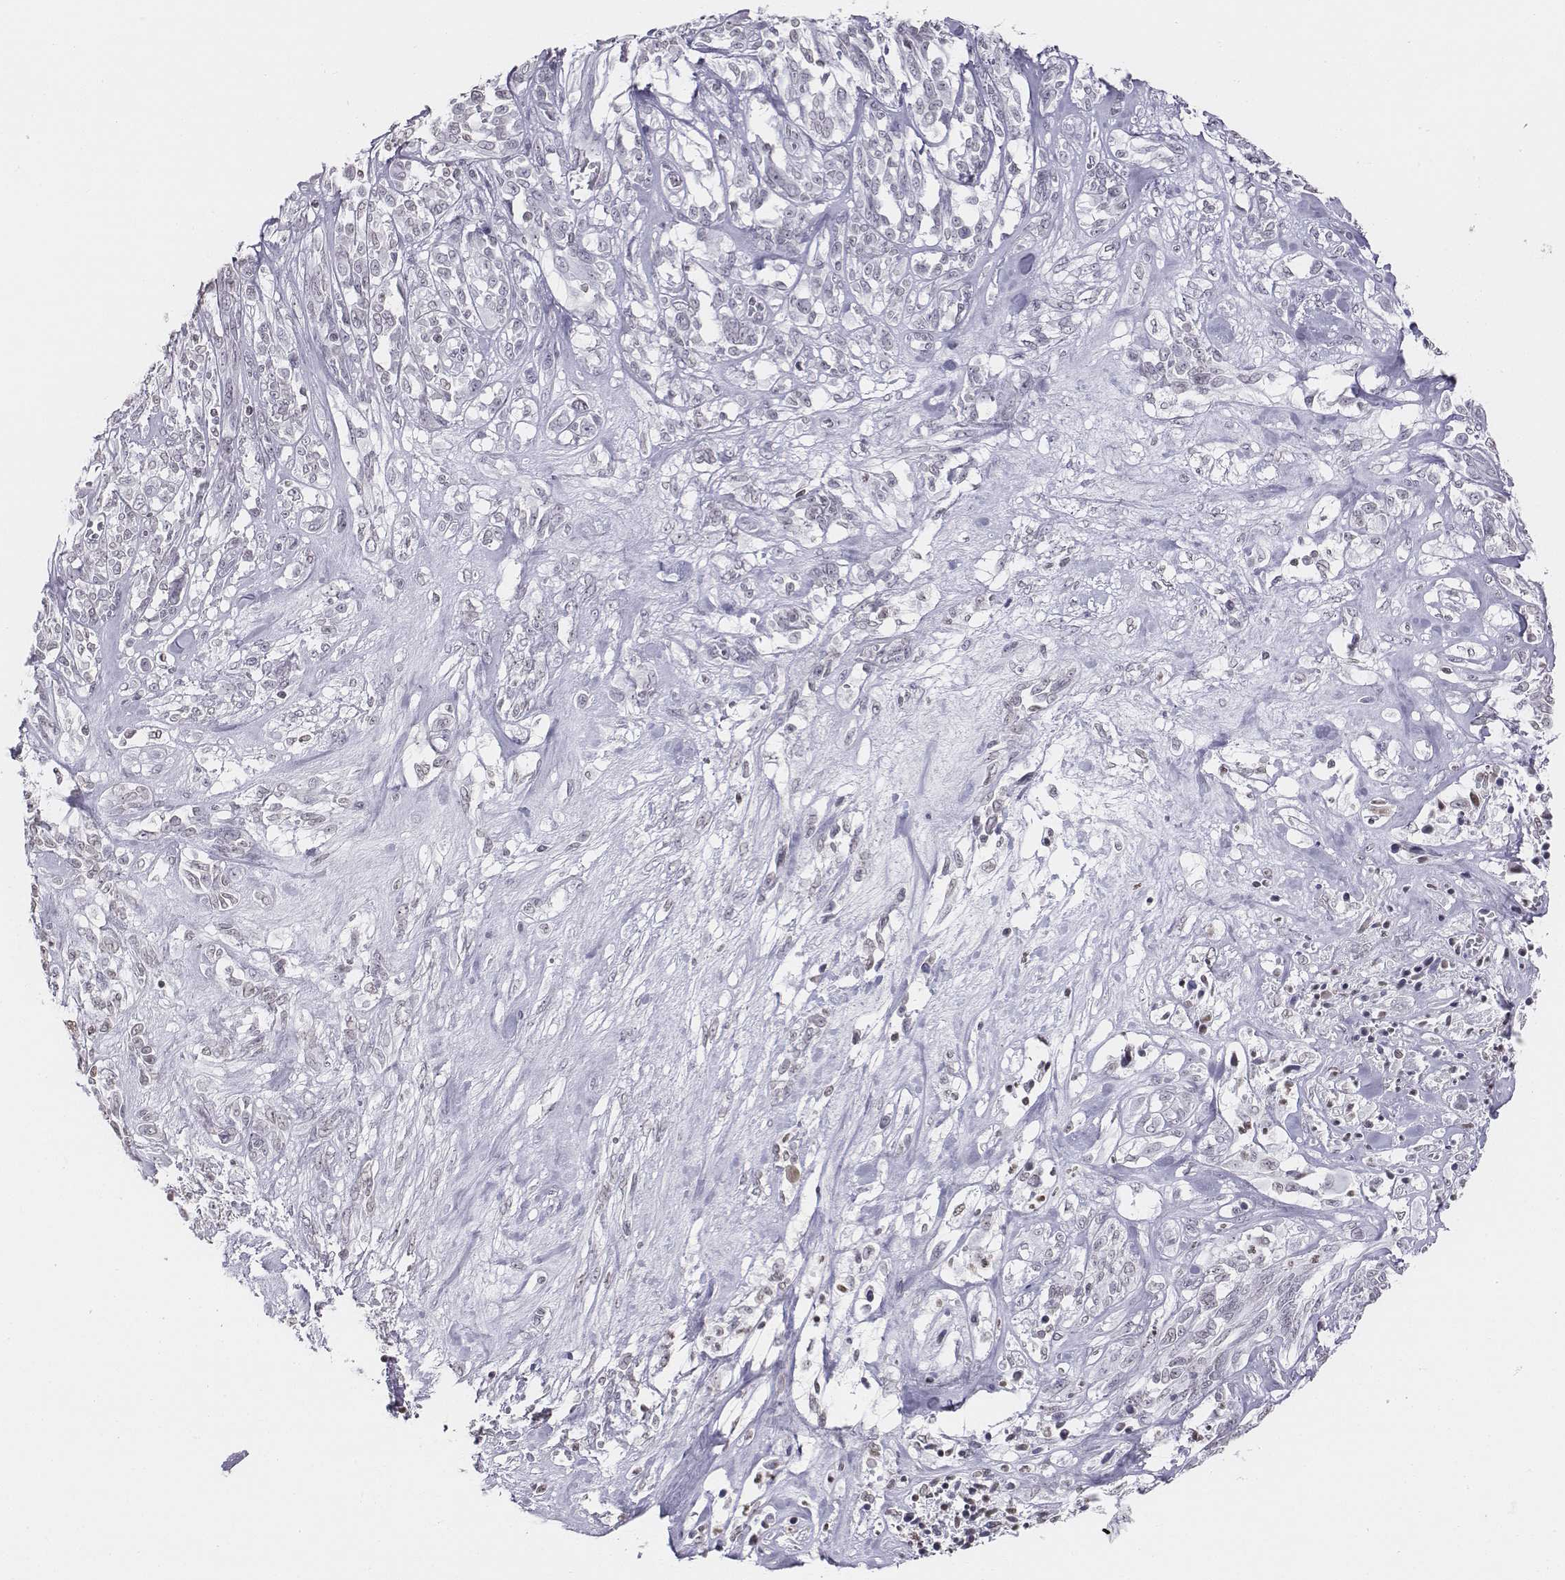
{"staining": {"intensity": "negative", "quantity": "none", "location": "none"}, "tissue": "melanoma", "cell_type": "Tumor cells", "image_type": "cancer", "snomed": [{"axis": "morphology", "description": "Malignant melanoma, NOS"}, {"axis": "topography", "description": "Skin"}], "caption": "DAB (3,3'-diaminobenzidine) immunohistochemical staining of malignant melanoma demonstrates no significant staining in tumor cells. (DAB immunohistochemistry with hematoxylin counter stain).", "gene": "BARHL1", "patient": {"sex": "female", "age": 91}}